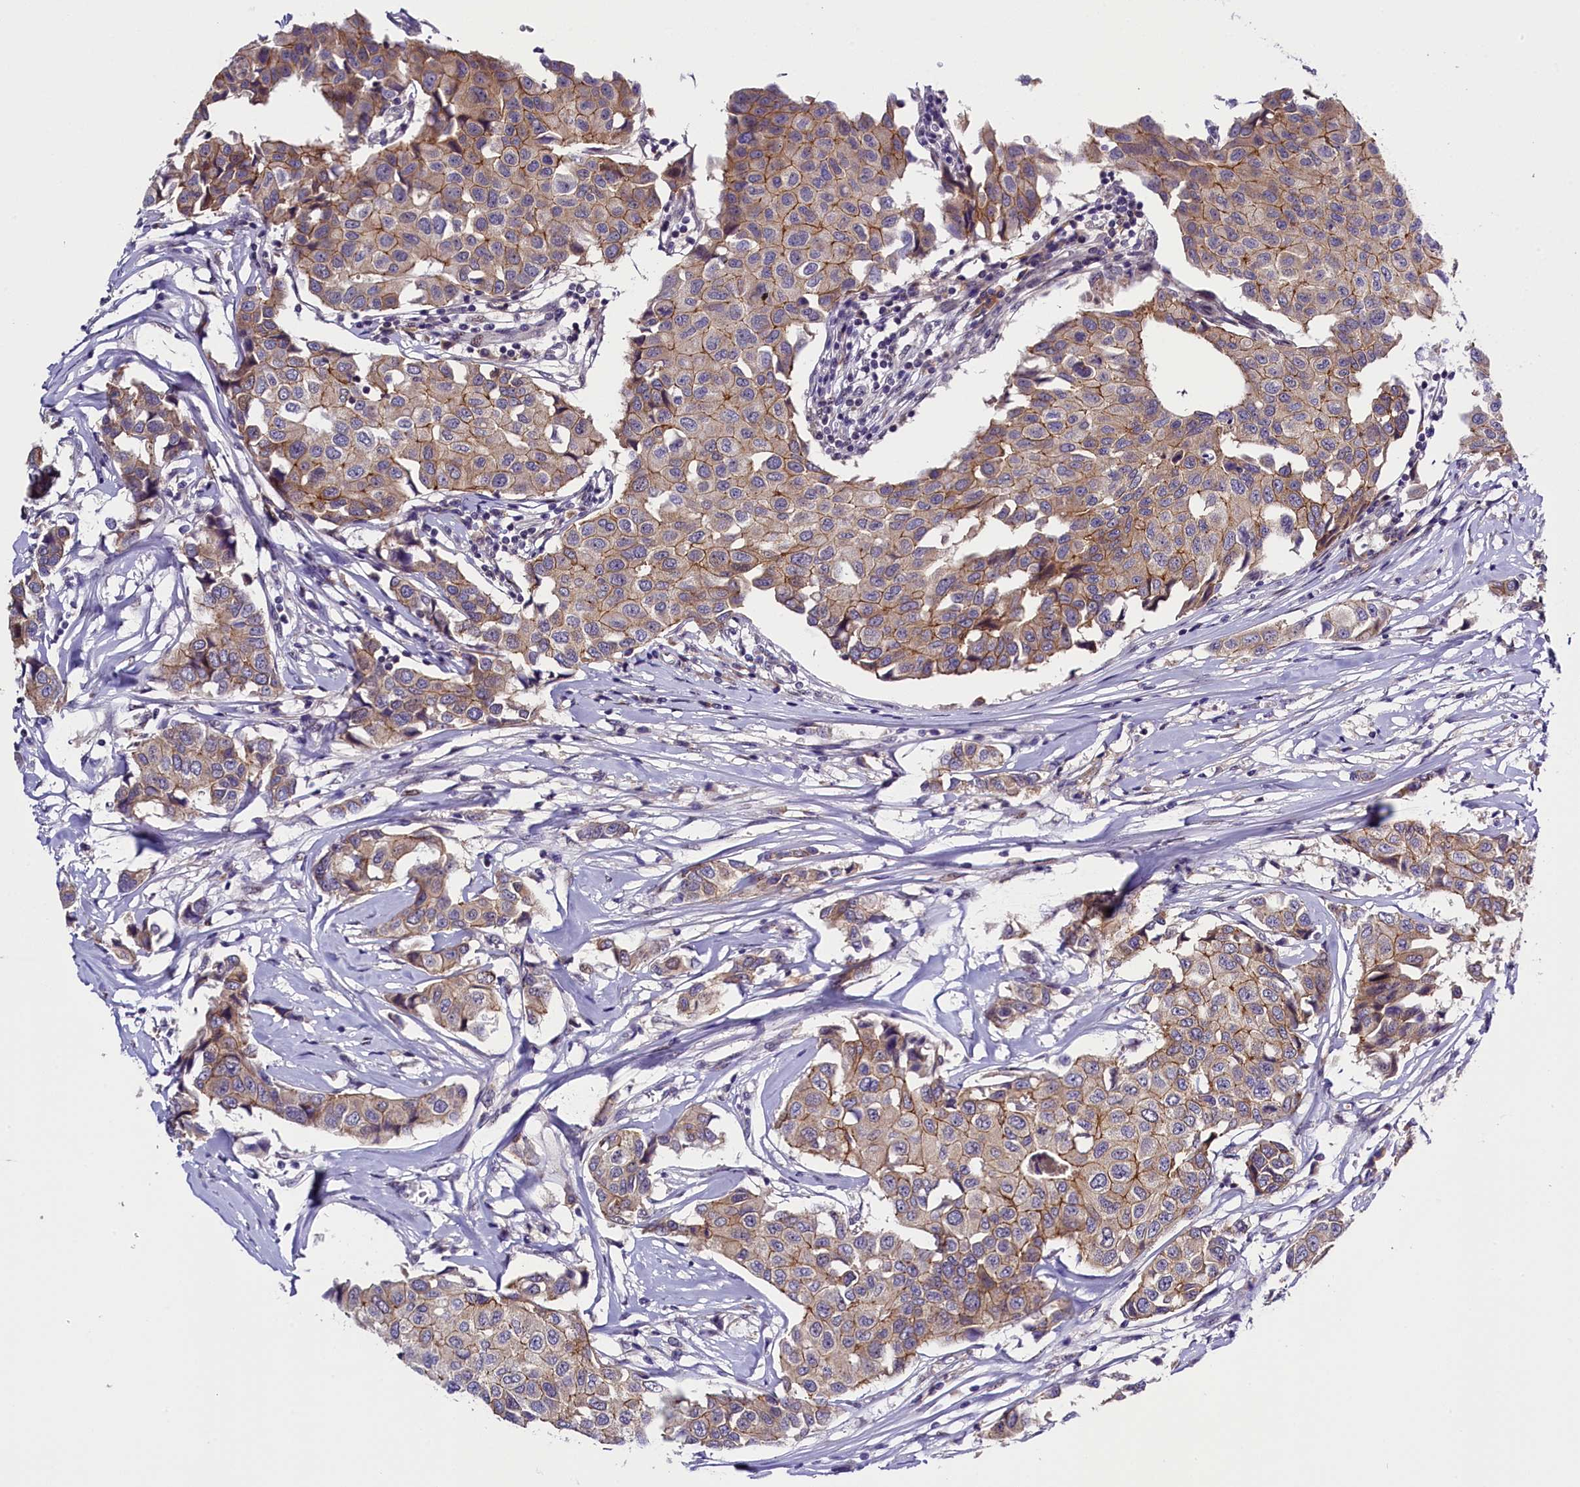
{"staining": {"intensity": "moderate", "quantity": "25%-75%", "location": "cytoplasmic/membranous"}, "tissue": "breast cancer", "cell_type": "Tumor cells", "image_type": "cancer", "snomed": [{"axis": "morphology", "description": "Duct carcinoma"}, {"axis": "topography", "description": "Breast"}], "caption": "Breast cancer (intraductal carcinoma) stained with a protein marker displays moderate staining in tumor cells.", "gene": "ENKD1", "patient": {"sex": "female", "age": 80}}